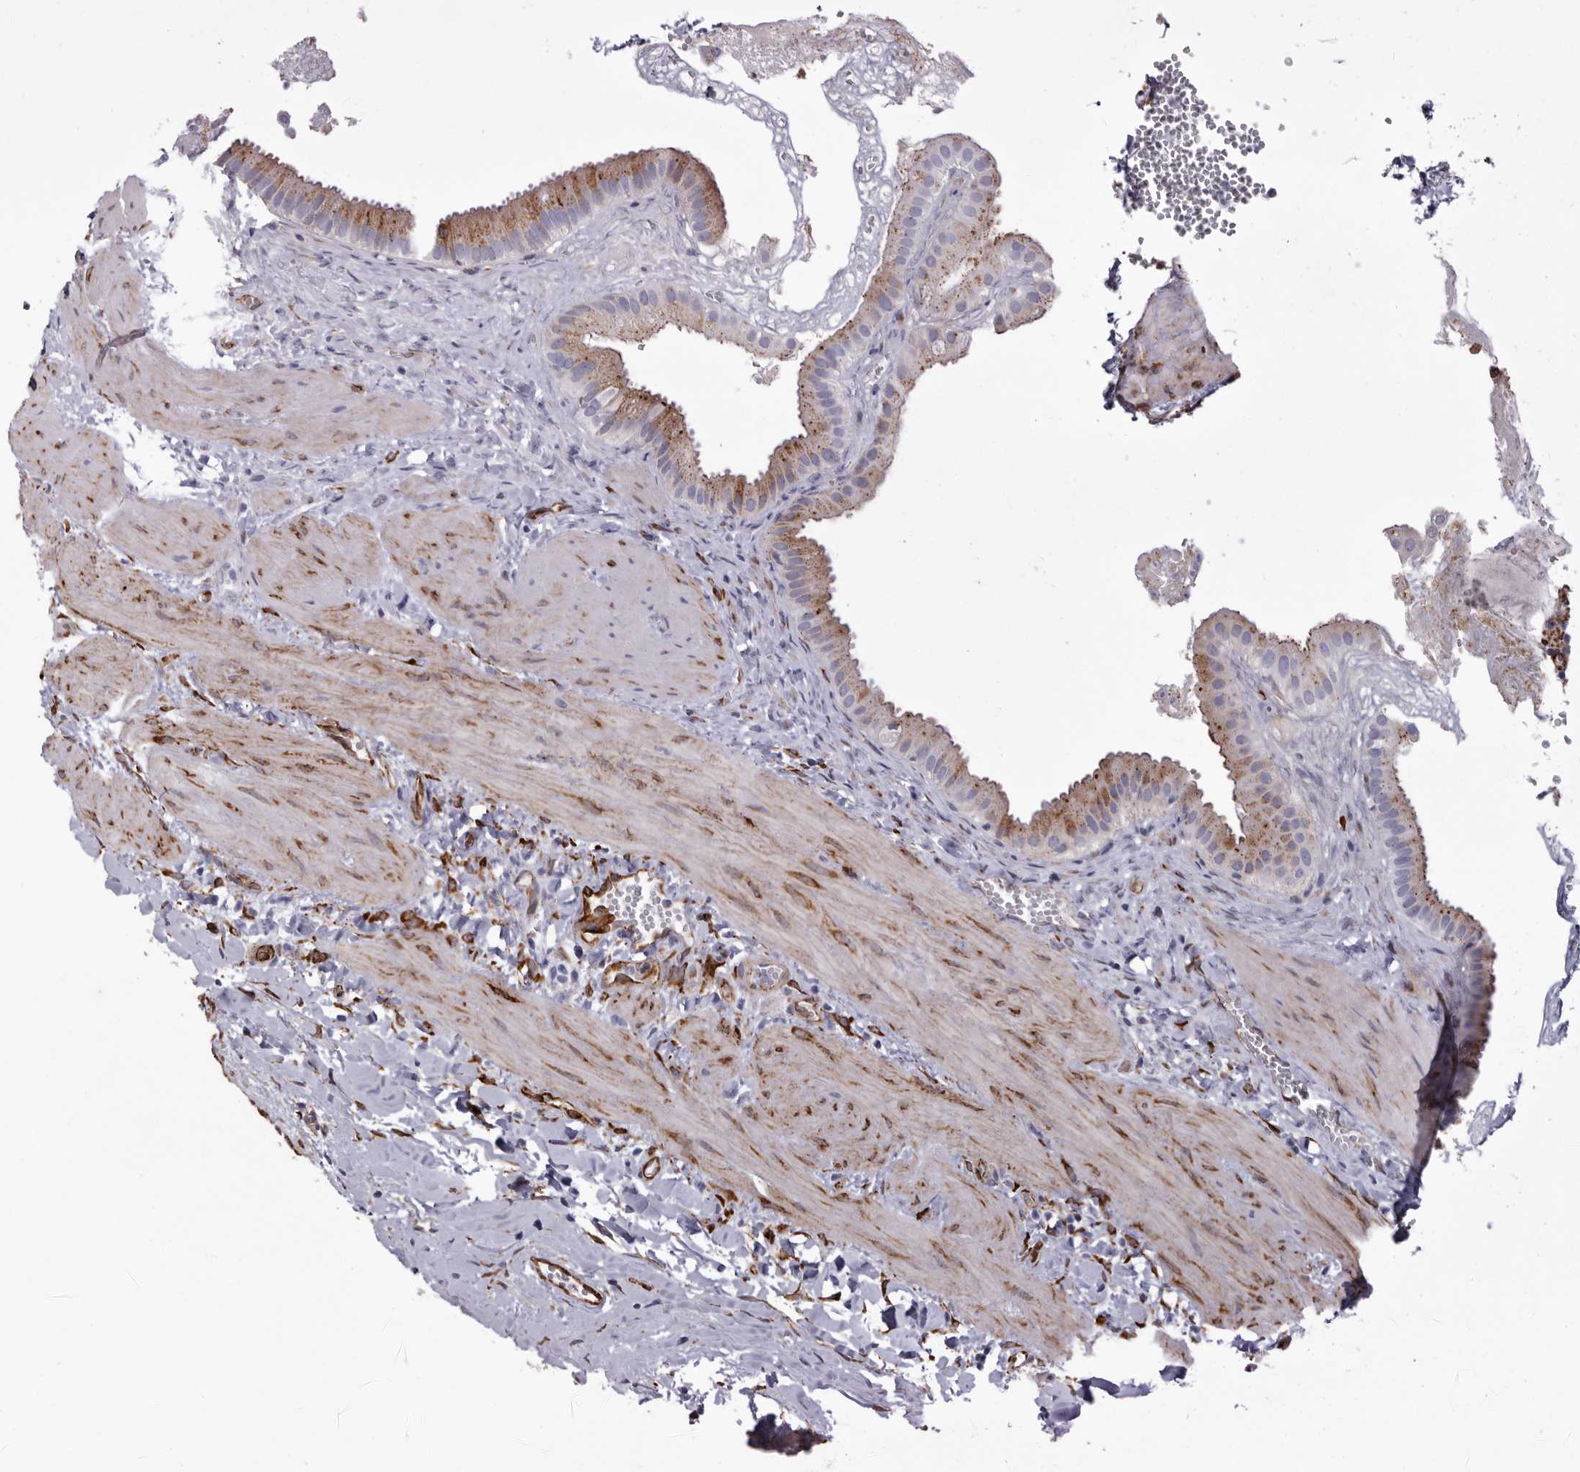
{"staining": {"intensity": "moderate", "quantity": "25%-75%", "location": "cytoplasmic/membranous"}, "tissue": "gallbladder", "cell_type": "Glandular cells", "image_type": "normal", "snomed": [{"axis": "morphology", "description": "Normal tissue, NOS"}, {"axis": "topography", "description": "Gallbladder"}], "caption": "Immunohistochemistry (IHC) of unremarkable human gallbladder exhibits medium levels of moderate cytoplasmic/membranous staining in about 25%-75% of glandular cells.", "gene": "SEMA3E", "patient": {"sex": "male", "age": 55}}